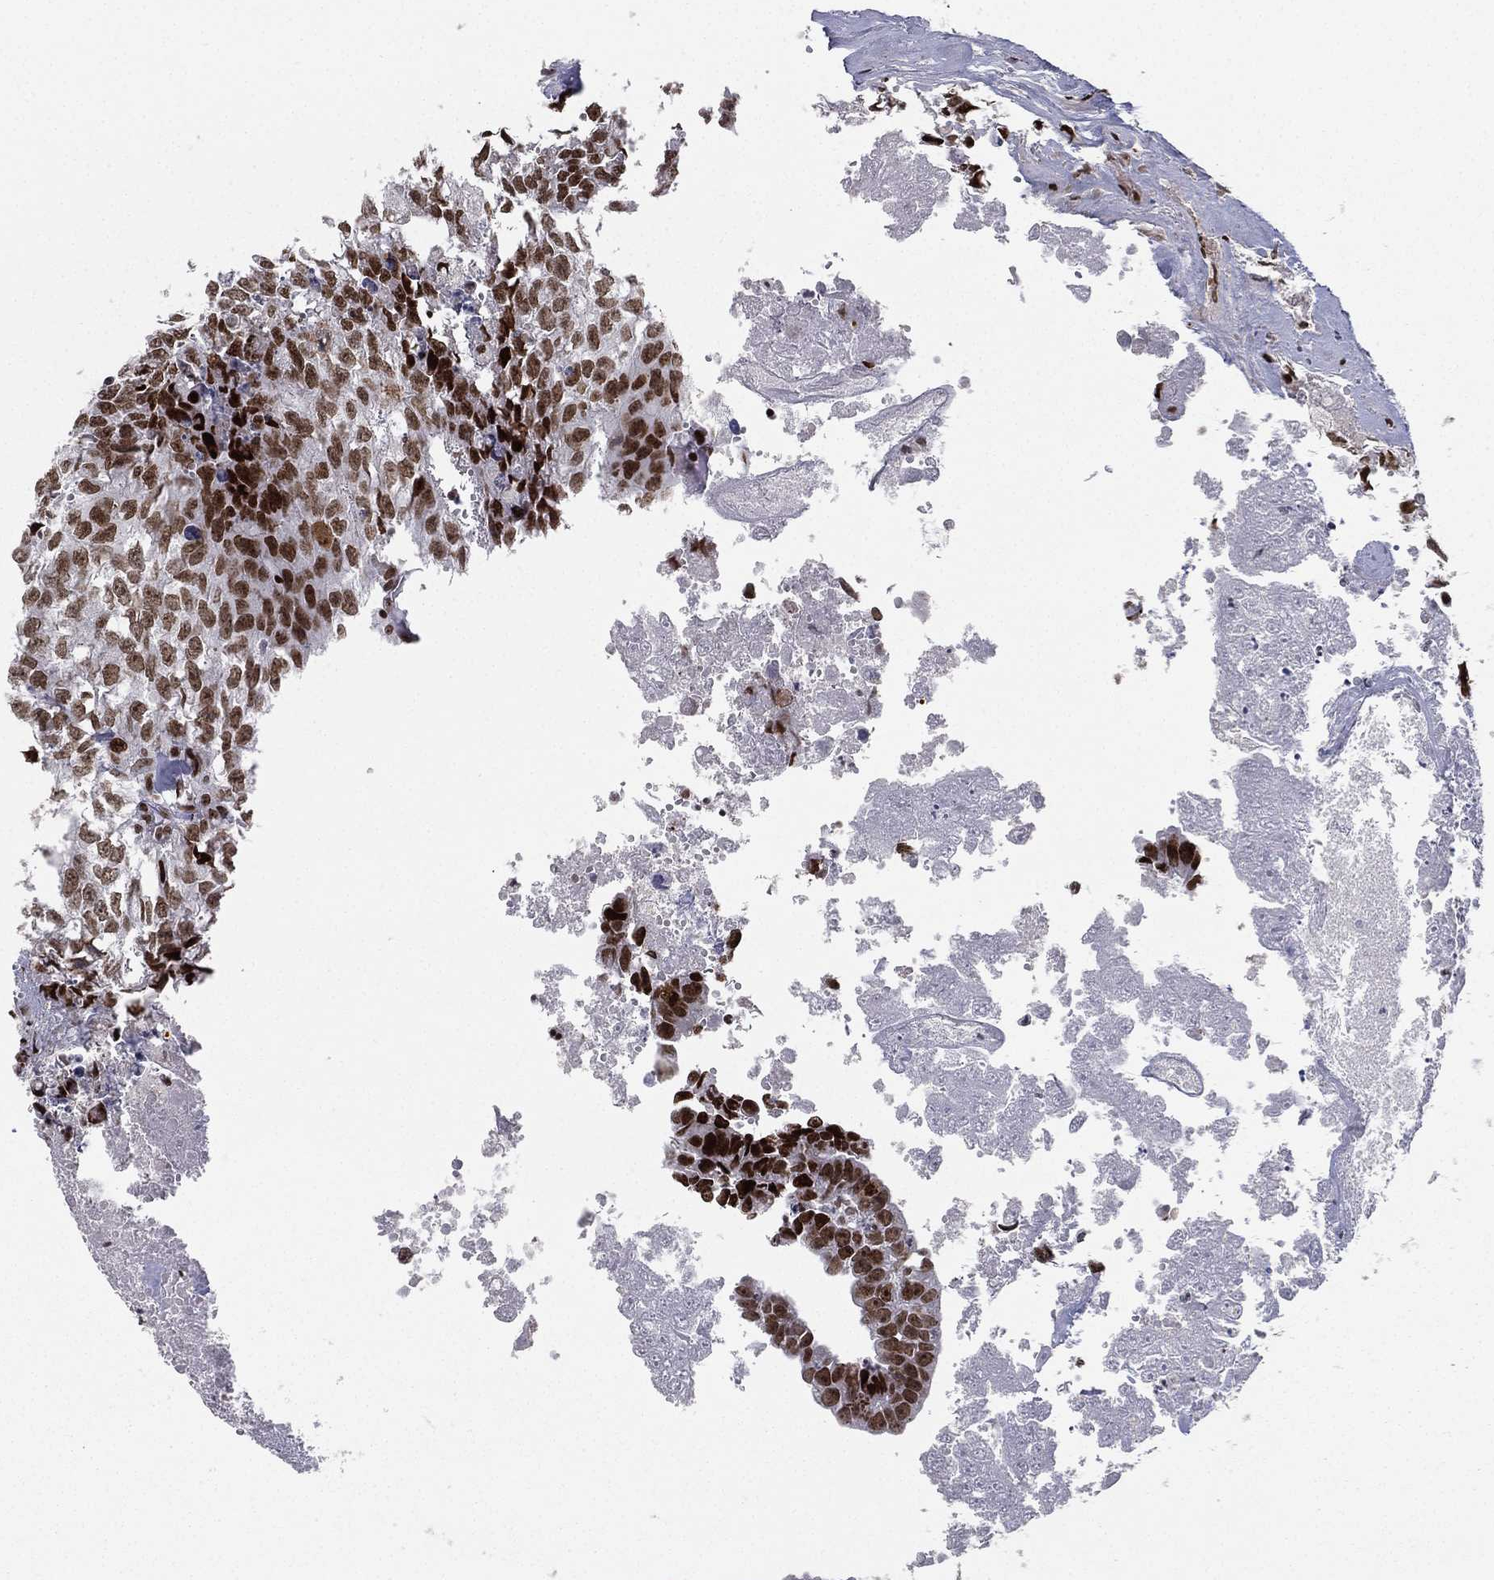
{"staining": {"intensity": "moderate", "quantity": ">75%", "location": "nuclear"}, "tissue": "testis cancer", "cell_type": "Tumor cells", "image_type": "cancer", "snomed": [{"axis": "morphology", "description": "Carcinoma, Embryonal, NOS"}, {"axis": "morphology", "description": "Teratoma, malignant, NOS"}, {"axis": "topography", "description": "Testis"}], "caption": "Moderate nuclear protein expression is present in about >75% of tumor cells in malignant teratoma (testis).", "gene": "RTF1", "patient": {"sex": "male", "age": 24}}